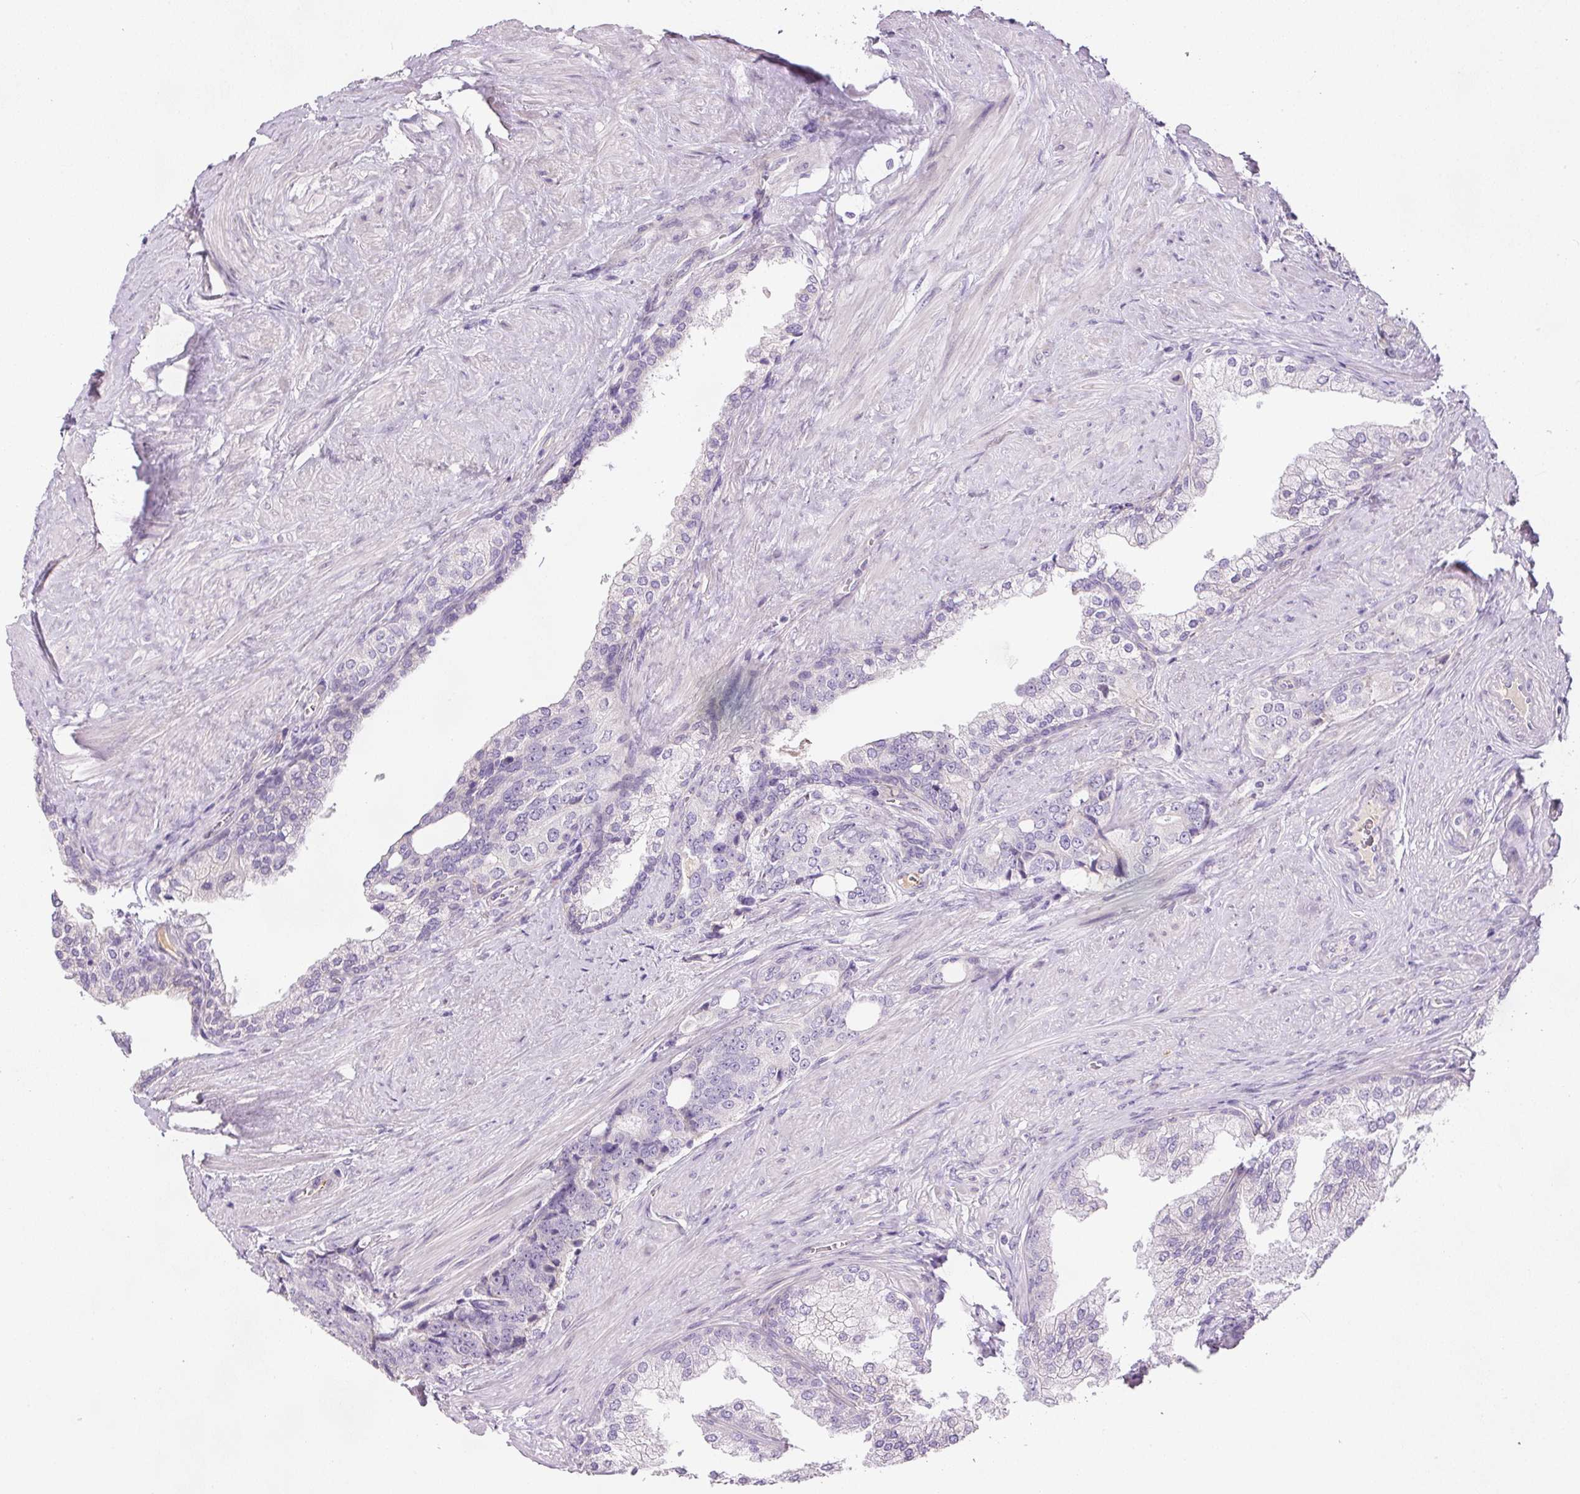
{"staining": {"intensity": "negative", "quantity": "none", "location": "none"}, "tissue": "prostate cancer", "cell_type": "Tumor cells", "image_type": "cancer", "snomed": [{"axis": "morphology", "description": "Adenocarcinoma, High grade"}, {"axis": "topography", "description": "Prostate"}], "caption": "Tumor cells show no significant protein positivity in prostate cancer.", "gene": "KPNA5", "patient": {"sex": "male", "age": 67}}